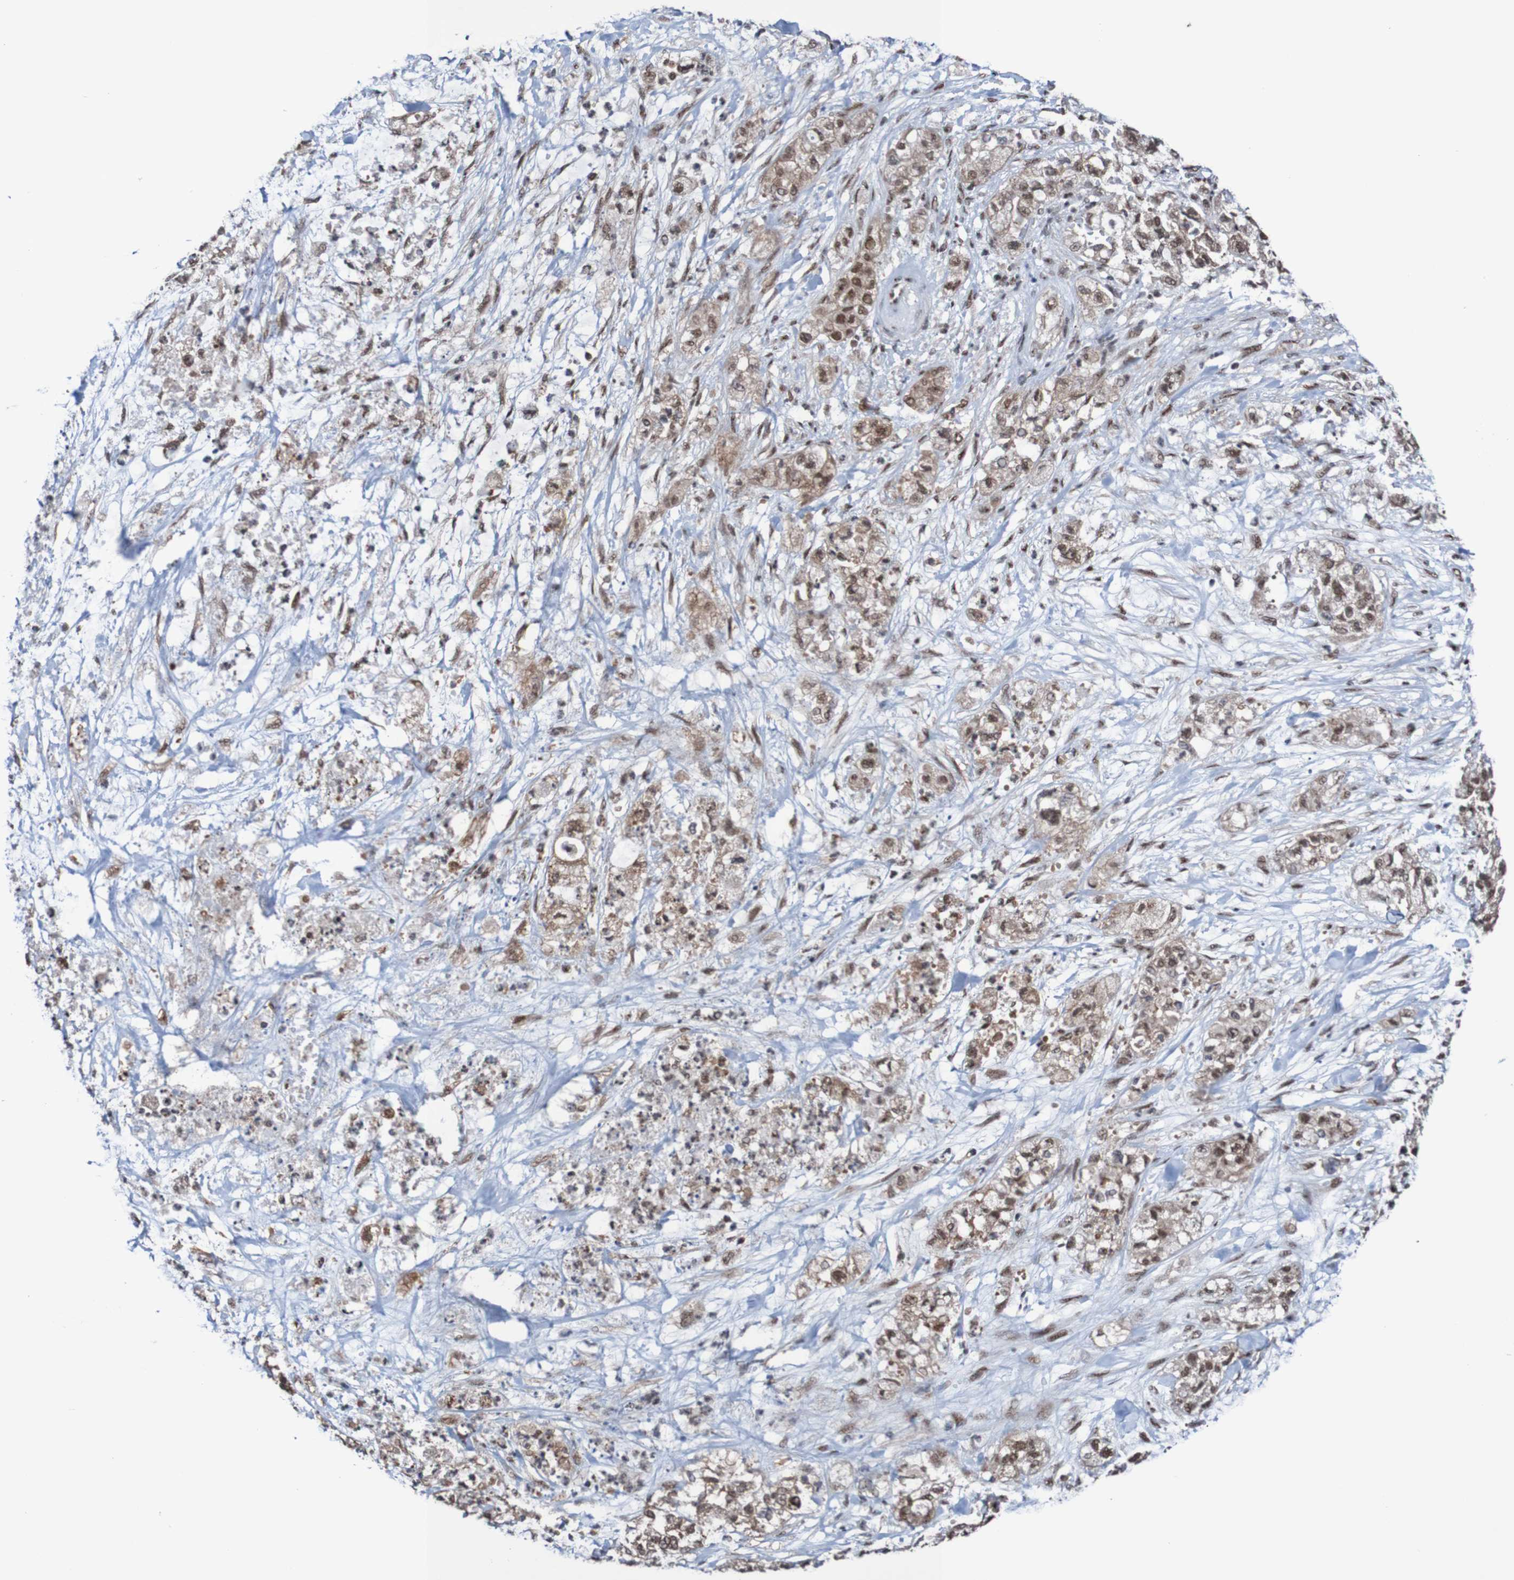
{"staining": {"intensity": "moderate", "quantity": ">75%", "location": "cytoplasmic/membranous,nuclear"}, "tissue": "pancreatic cancer", "cell_type": "Tumor cells", "image_type": "cancer", "snomed": [{"axis": "morphology", "description": "Adenocarcinoma, NOS"}, {"axis": "topography", "description": "Pancreas"}], "caption": "Immunohistochemistry image of neoplastic tissue: human pancreatic adenocarcinoma stained using immunohistochemistry reveals medium levels of moderate protein expression localized specifically in the cytoplasmic/membranous and nuclear of tumor cells, appearing as a cytoplasmic/membranous and nuclear brown color.", "gene": "CDC5L", "patient": {"sex": "female", "age": 78}}